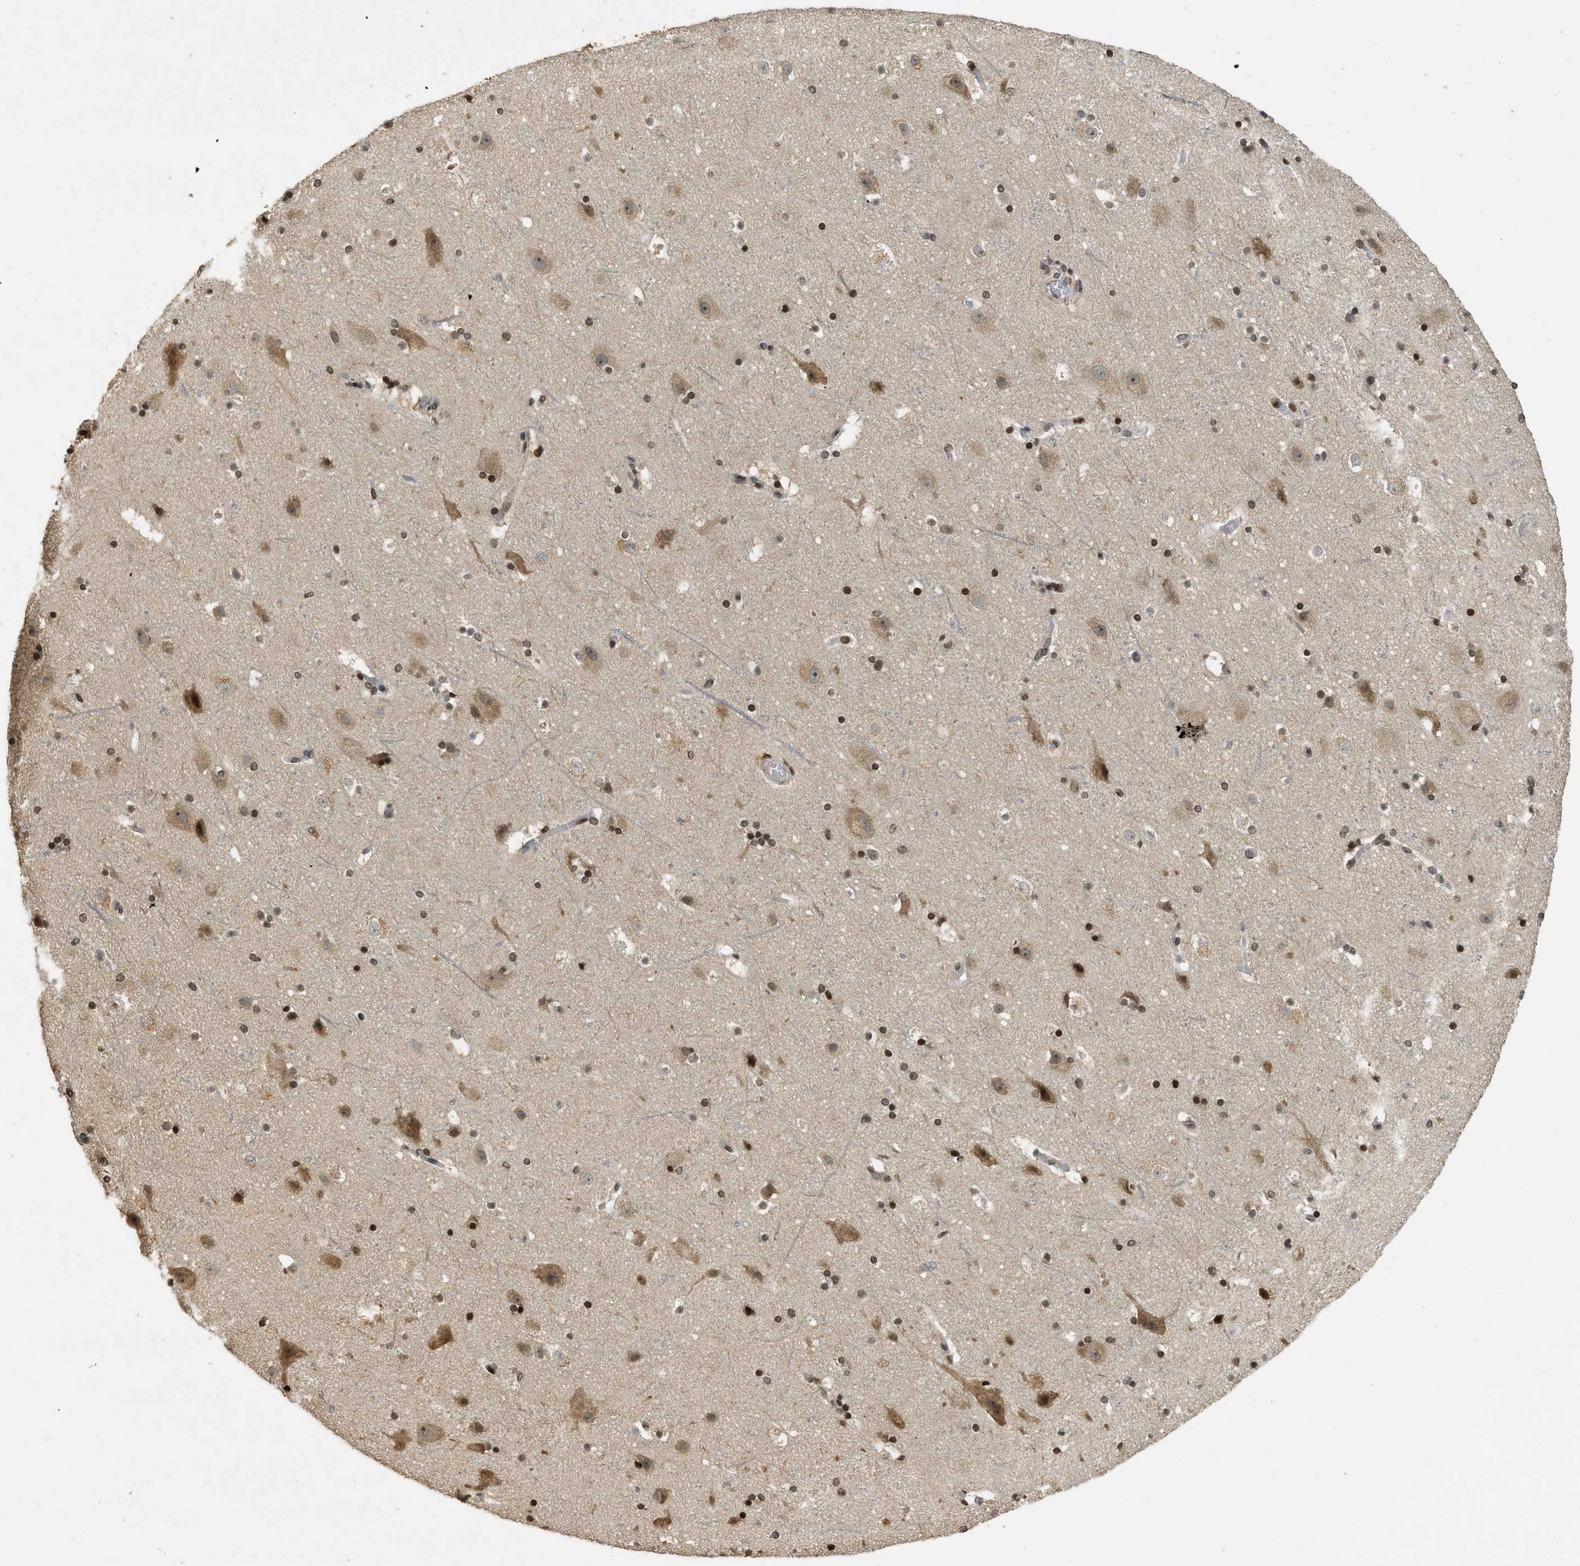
{"staining": {"intensity": "moderate", "quantity": ">75%", "location": "nuclear"}, "tissue": "cerebral cortex", "cell_type": "Endothelial cells", "image_type": "normal", "snomed": [{"axis": "morphology", "description": "Normal tissue, NOS"}, {"axis": "topography", "description": "Cerebral cortex"}], "caption": "The histopathology image demonstrates a brown stain indicating the presence of a protein in the nuclear of endothelial cells in cerebral cortex. (Stains: DAB (3,3'-diaminobenzidine) in brown, nuclei in blue, Microscopy: brightfield microscopy at high magnification).", "gene": "SIAH1", "patient": {"sex": "male", "age": 45}}